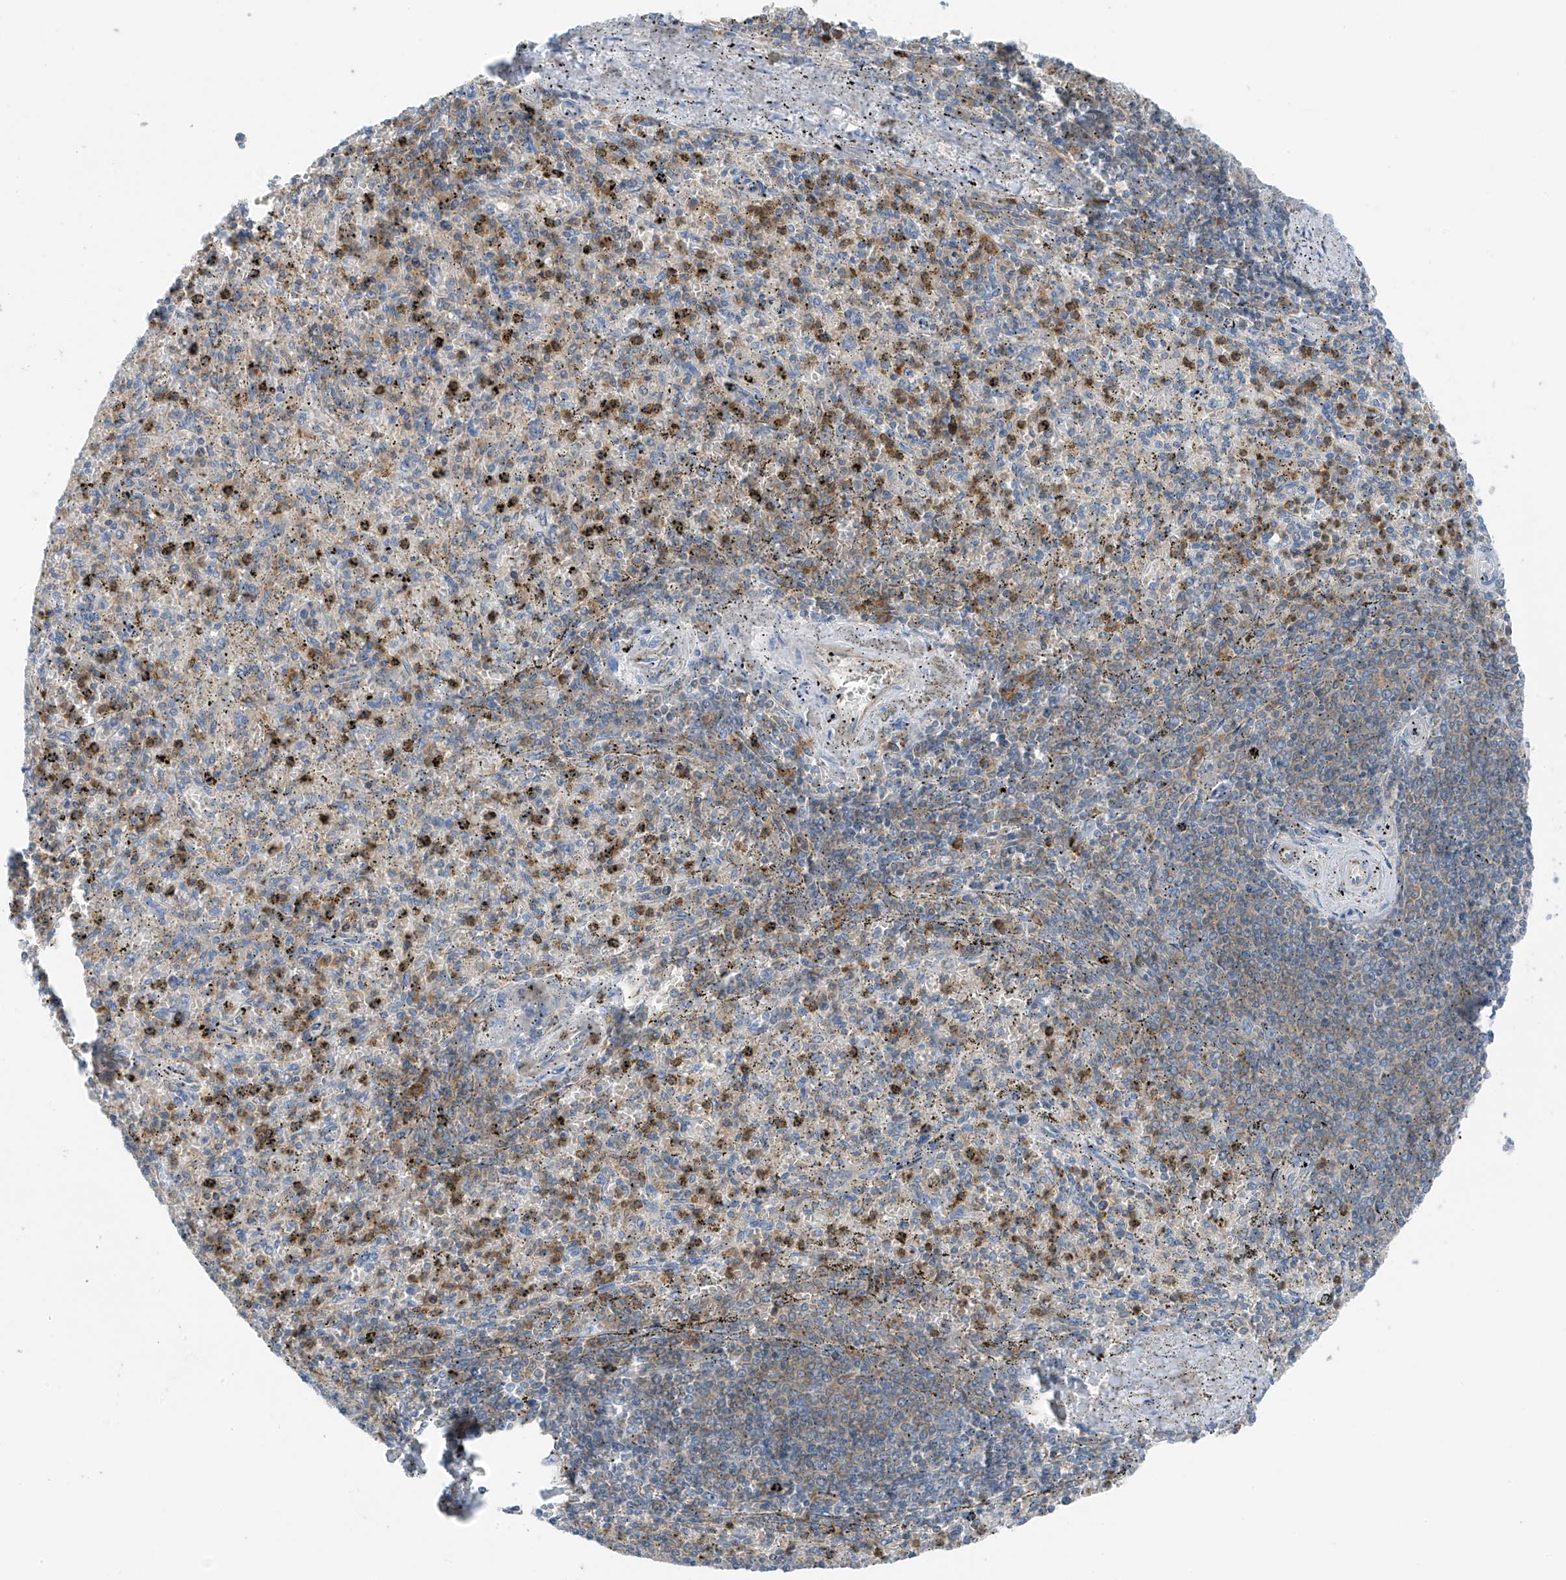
{"staining": {"intensity": "moderate", "quantity": "25%-75%", "location": "cytoplasmic/membranous"}, "tissue": "spleen", "cell_type": "Cells in red pulp", "image_type": "normal", "snomed": [{"axis": "morphology", "description": "Normal tissue, NOS"}, {"axis": "topography", "description": "Spleen"}], "caption": "Approximately 25%-75% of cells in red pulp in unremarkable human spleen reveal moderate cytoplasmic/membranous protein staining as visualized by brown immunohistochemical staining.", "gene": "NALCN", "patient": {"sex": "male", "age": 72}}